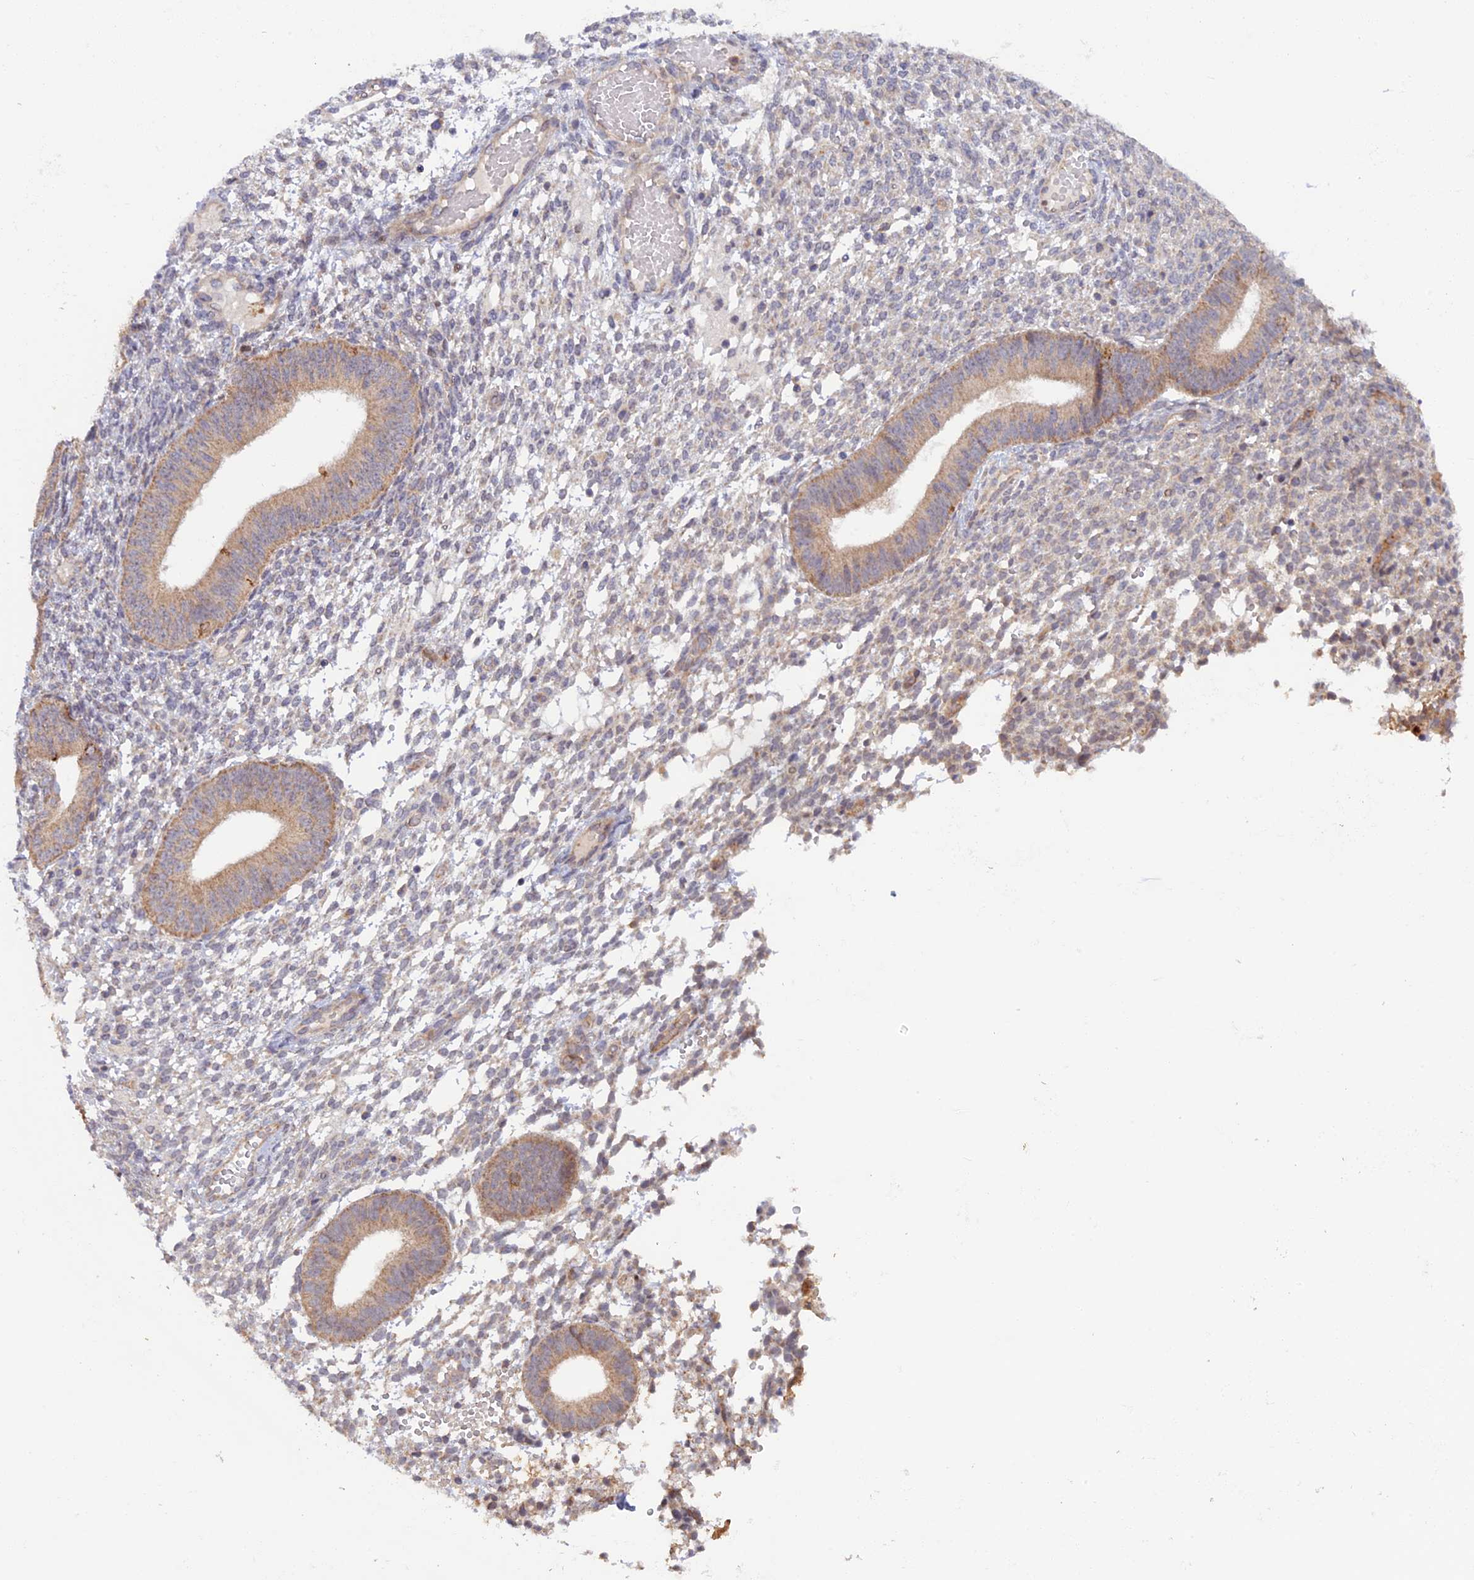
{"staining": {"intensity": "negative", "quantity": "none", "location": "none"}, "tissue": "endometrium", "cell_type": "Cells in endometrial stroma", "image_type": "normal", "snomed": [{"axis": "morphology", "description": "Normal tissue, NOS"}, {"axis": "topography", "description": "Endometrium"}], "caption": "The micrograph demonstrates no significant staining in cells in endometrial stroma of endometrium.", "gene": "FERMT1", "patient": {"sex": "female", "age": 49}}